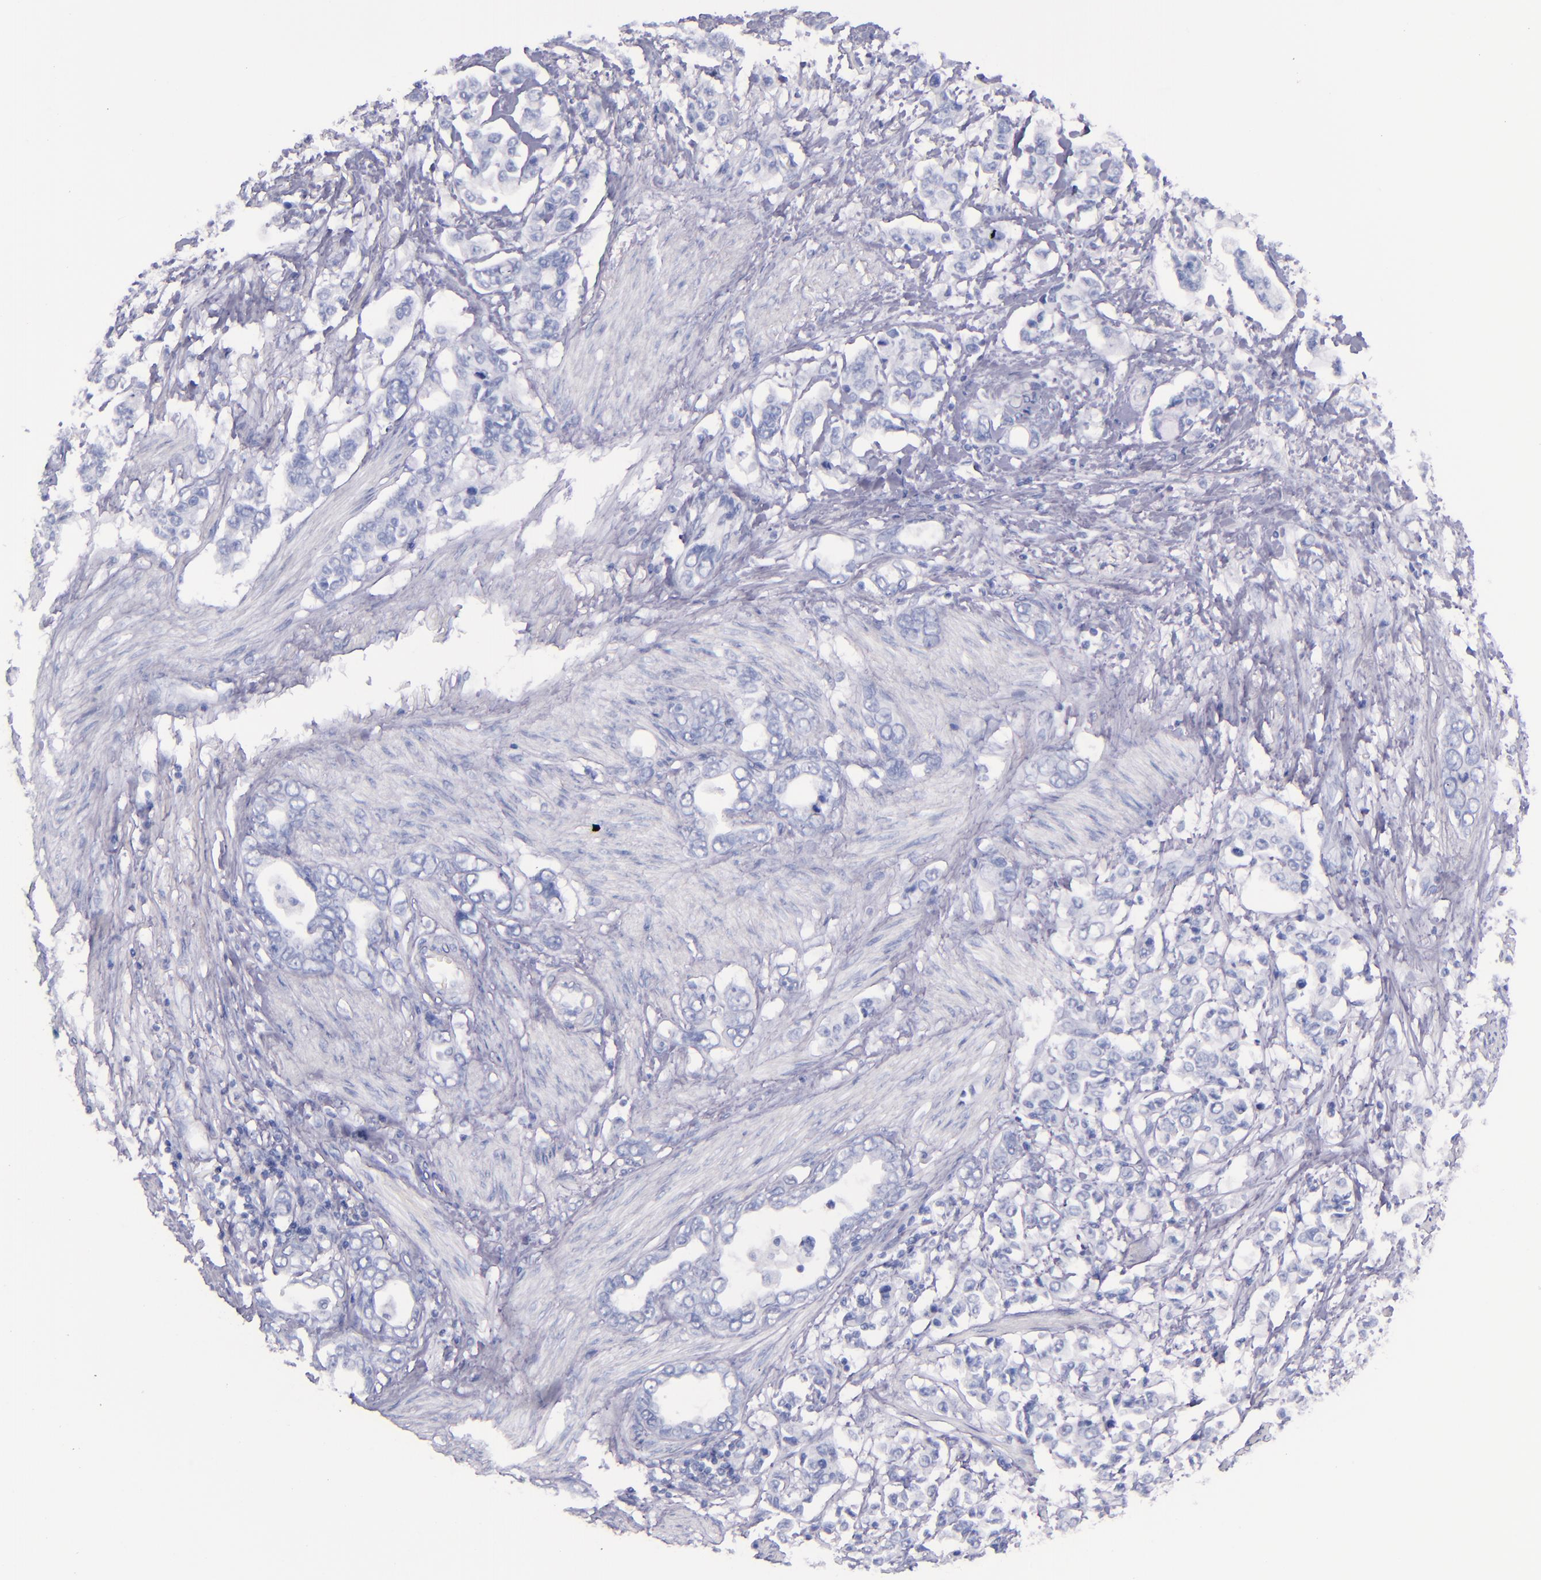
{"staining": {"intensity": "negative", "quantity": "none", "location": "none"}, "tissue": "stomach cancer", "cell_type": "Tumor cells", "image_type": "cancer", "snomed": [{"axis": "morphology", "description": "Adenocarcinoma, NOS"}, {"axis": "topography", "description": "Stomach"}], "caption": "Immunohistochemistry of human stomach cancer (adenocarcinoma) shows no staining in tumor cells. (Brightfield microscopy of DAB immunohistochemistry (IHC) at high magnification).", "gene": "SFTPB", "patient": {"sex": "male", "age": 78}}